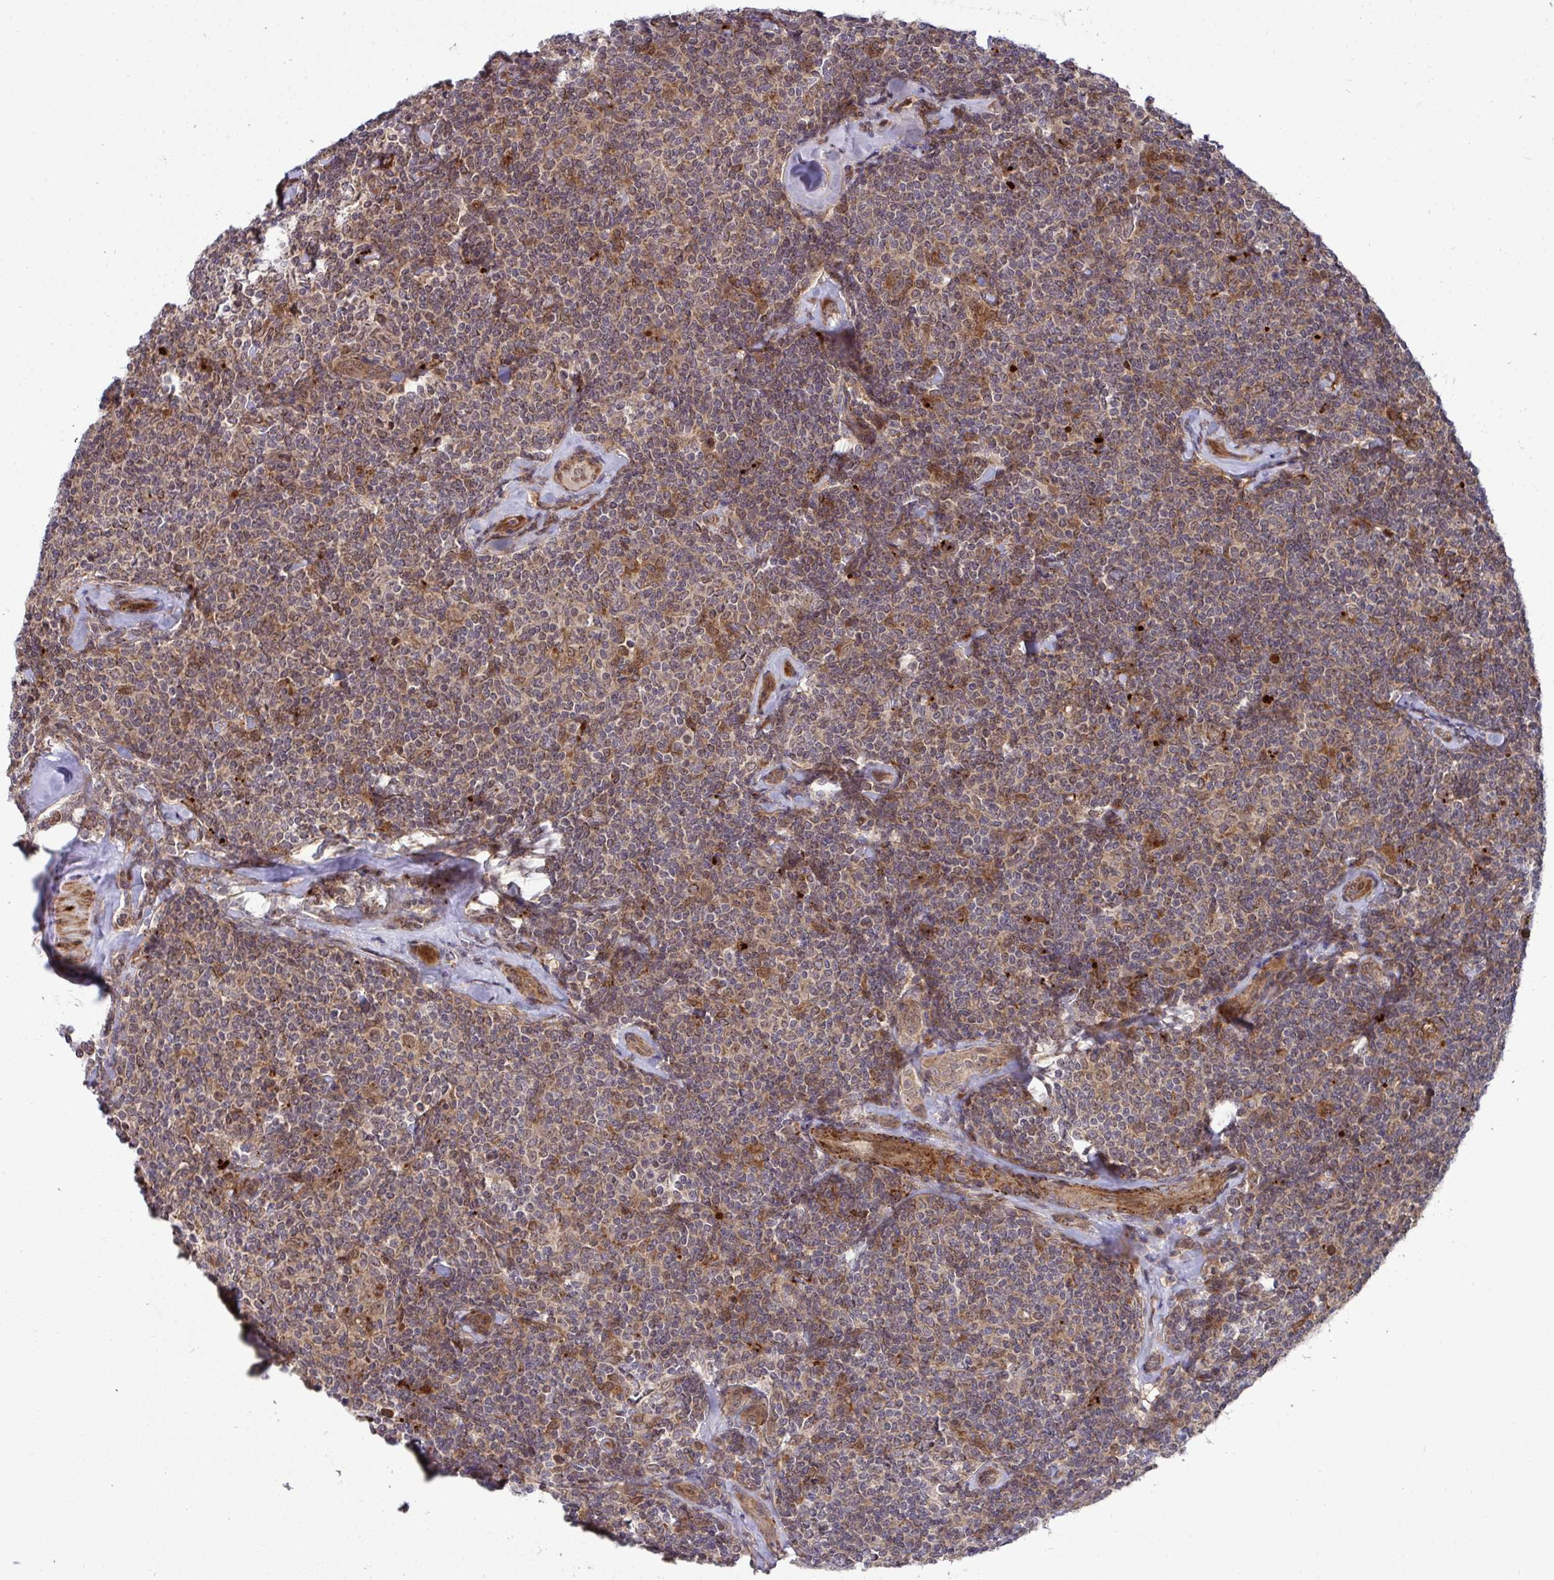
{"staining": {"intensity": "moderate", "quantity": ">75%", "location": "cytoplasmic/membranous"}, "tissue": "lymphoma", "cell_type": "Tumor cells", "image_type": "cancer", "snomed": [{"axis": "morphology", "description": "Malignant lymphoma, non-Hodgkin's type, Low grade"}, {"axis": "topography", "description": "Lymph node"}], "caption": "An immunohistochemistry image of tumor tissue is shown. Protein staining in brown labels moderate cytoplasmic/membranous positivity in lymphoma within tumor cells.", "gene": "TRIM44", "patient": {"sex": "female", "age": 56}}